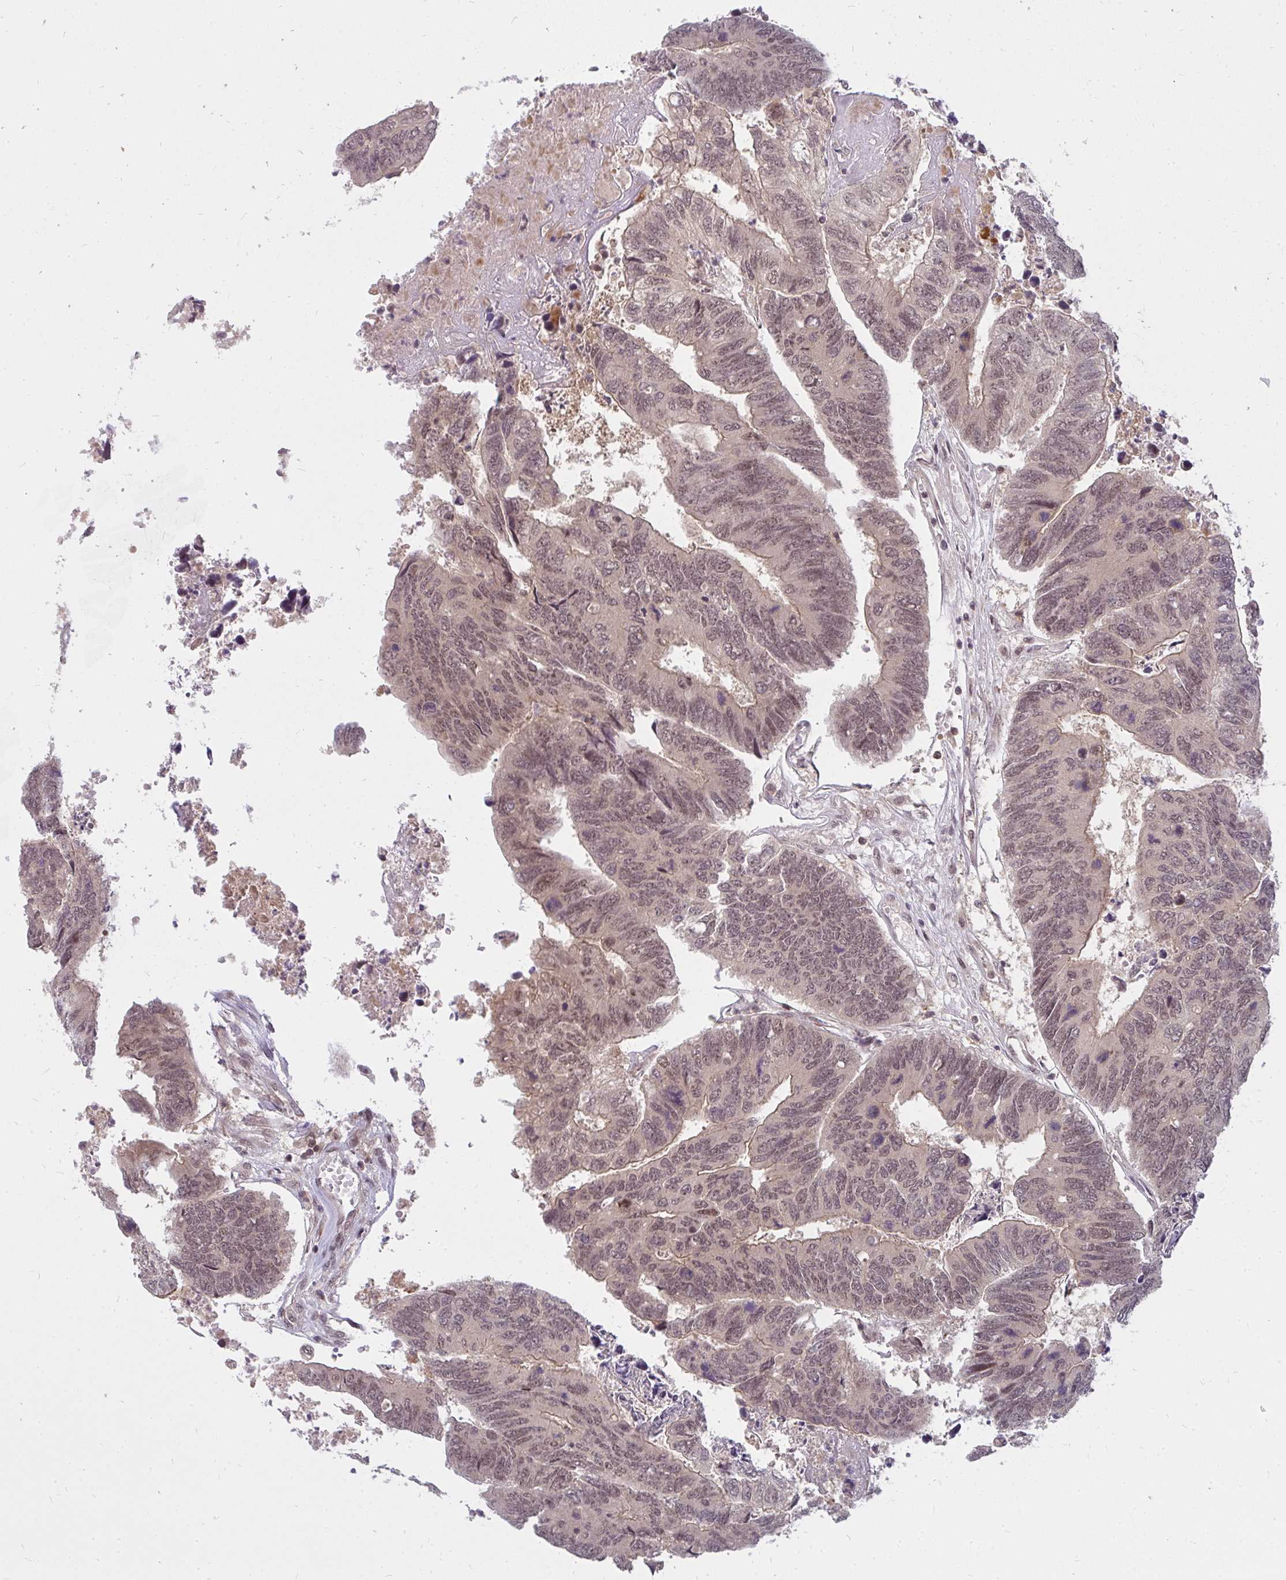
{"staining": {"intensity": "moderate", "quantity": "25%-75%", "location": "nuclear"}, "tissue": "colorectal cancer", "cell_type": "Tumor cells", "image_type": "cancer", "snomed": [{"axis": "morphology", "description": "Adenocarcinoma, NOS"}, {"axis": "topography", "description": "Colon"}], "caption": "Moderate nuclear positivity is appreciated in approximately 25%-75% of tumor cells in colorectal cancer (adenocarcinoma).", "gene": "GTF3C6", "patient": {"sex": "female", "age": 67}}